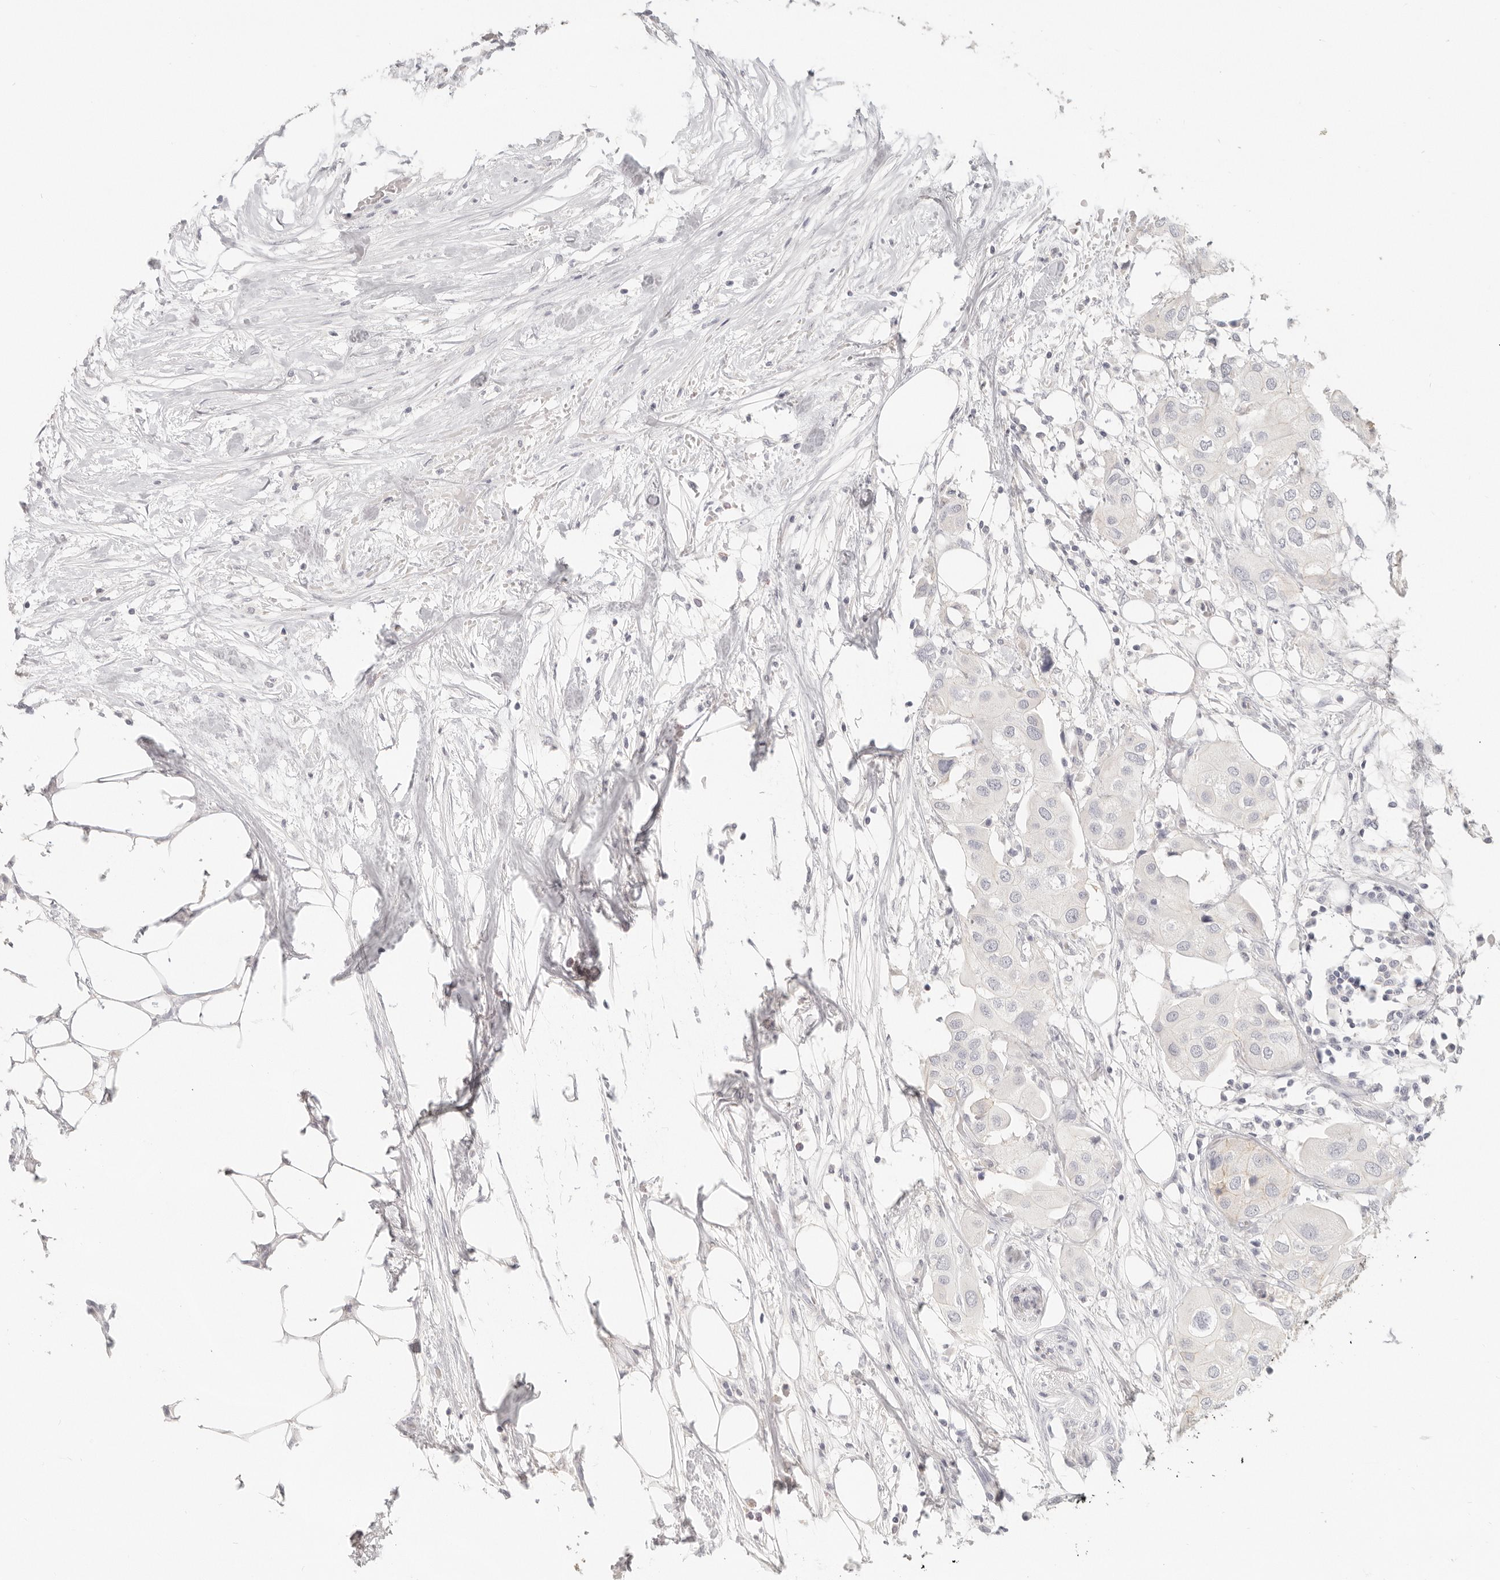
{"staining": {"intensity": "negative", "quantity": "none", "location": "none"}, "tissue": "urothelial cancer", "cell_type": "Tumor cells", "image_type": "cancer", "snomed": [{"axis": "morphology", "description": "Urothelial carcinoma, High grade"}, {"axis": "topography", "description": "Urinary bladder"}], "caption": "Immunohistochemistry image of high-grade urothelial carcinoma stained for a protein (brown), which displays no expression in tumor cells.", "gene": "EPCAM", "patient": {"sex": "male", "age": 64}}